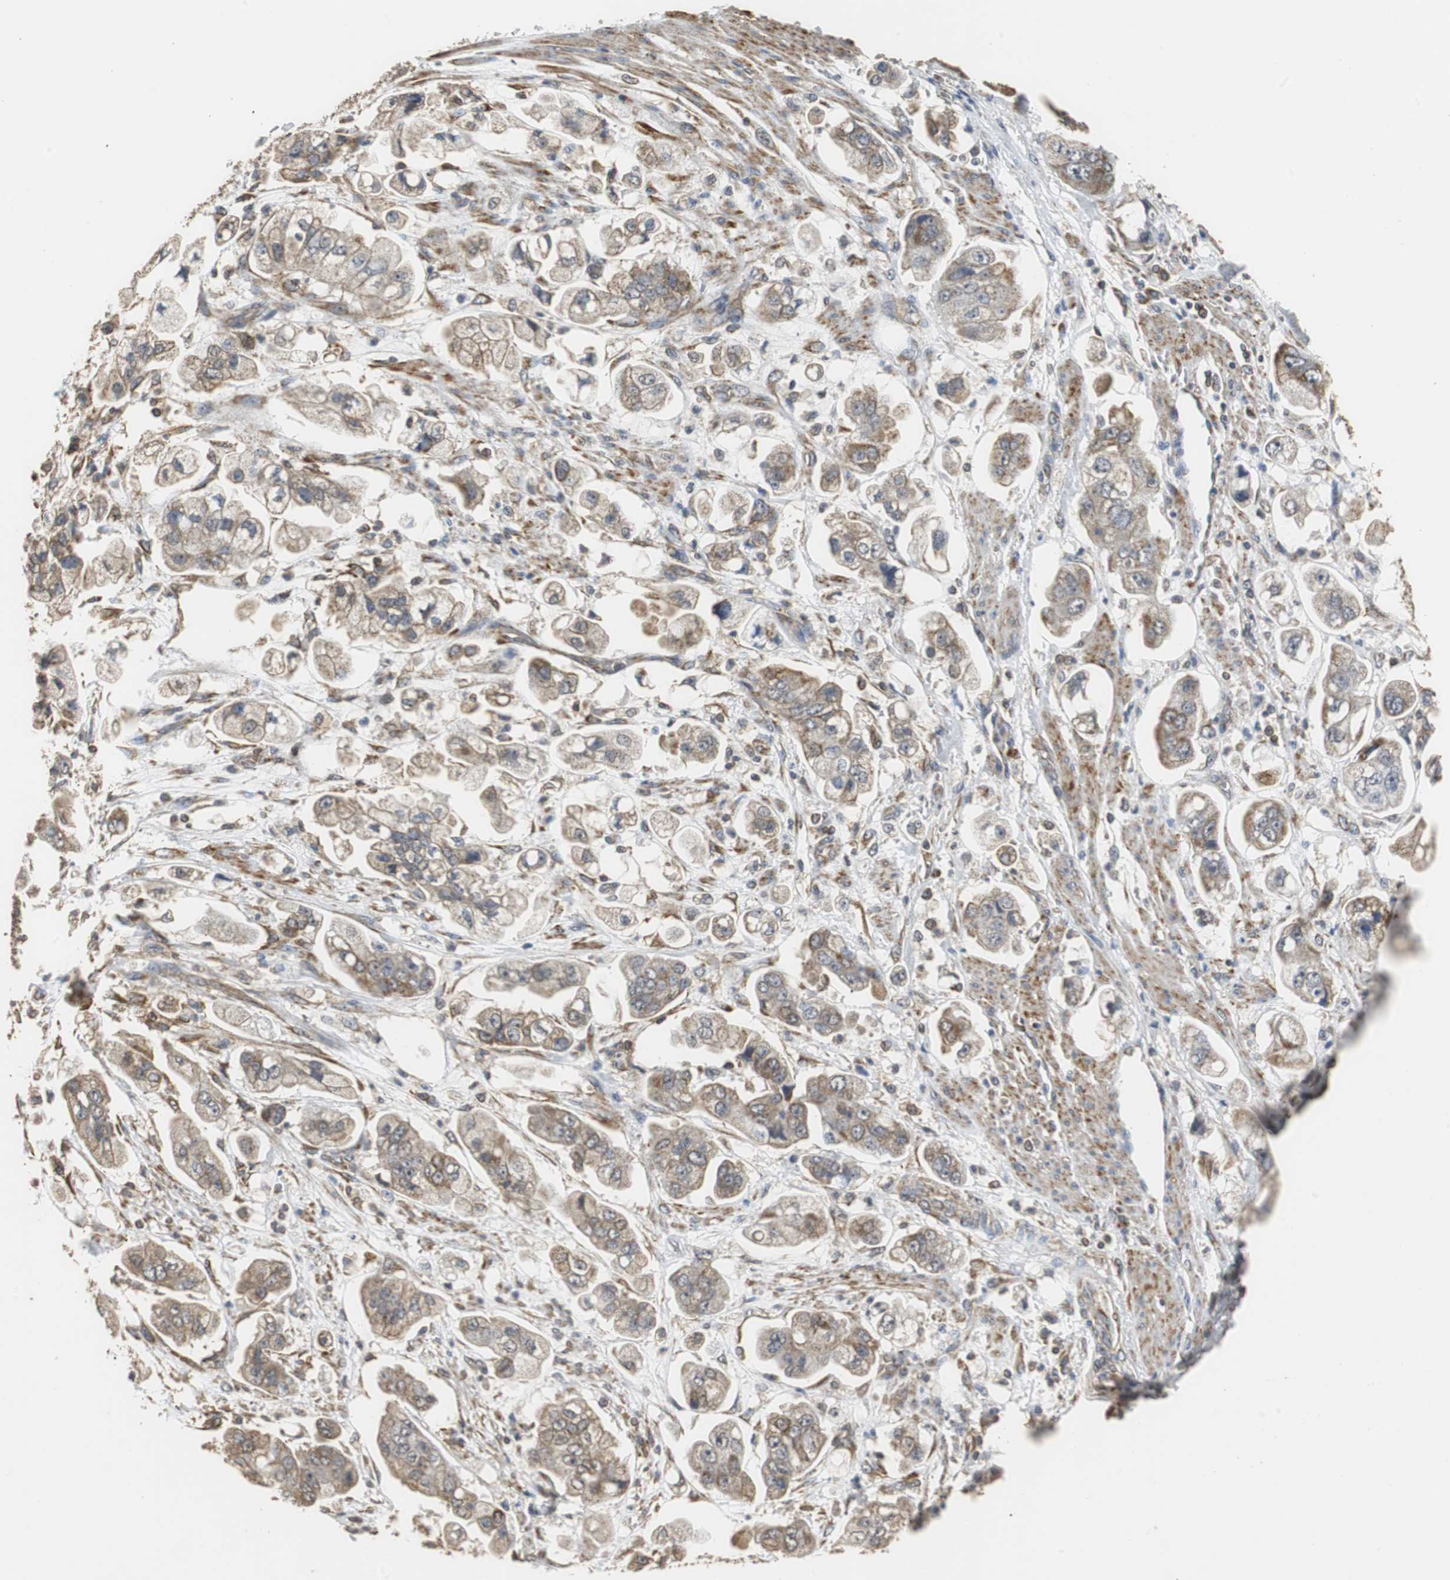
{"staining": {"intensity": "weak", "quantity": ">75%", "location": "cytoplasmic/membranous"}, "tissue": "stomach cancer", "cell_type": "Tumor cells", "image_type": "cancer", "snomed": [{"axis": "morphology", "description": "Adenocarcinoma, NOS"}, {"axis": "topography", "description": "Stomach"}], "caption": "This histopathology image demonstrates stomach cancer stained with immunohistochemistry to label a protein in brown. The cytoplasmic/membranous of tumor cells show weak positivity for the protein. Nuclei are counter-stained blue.", "gene": "NNT", "patient": {"sex": "male", "age": 62}}